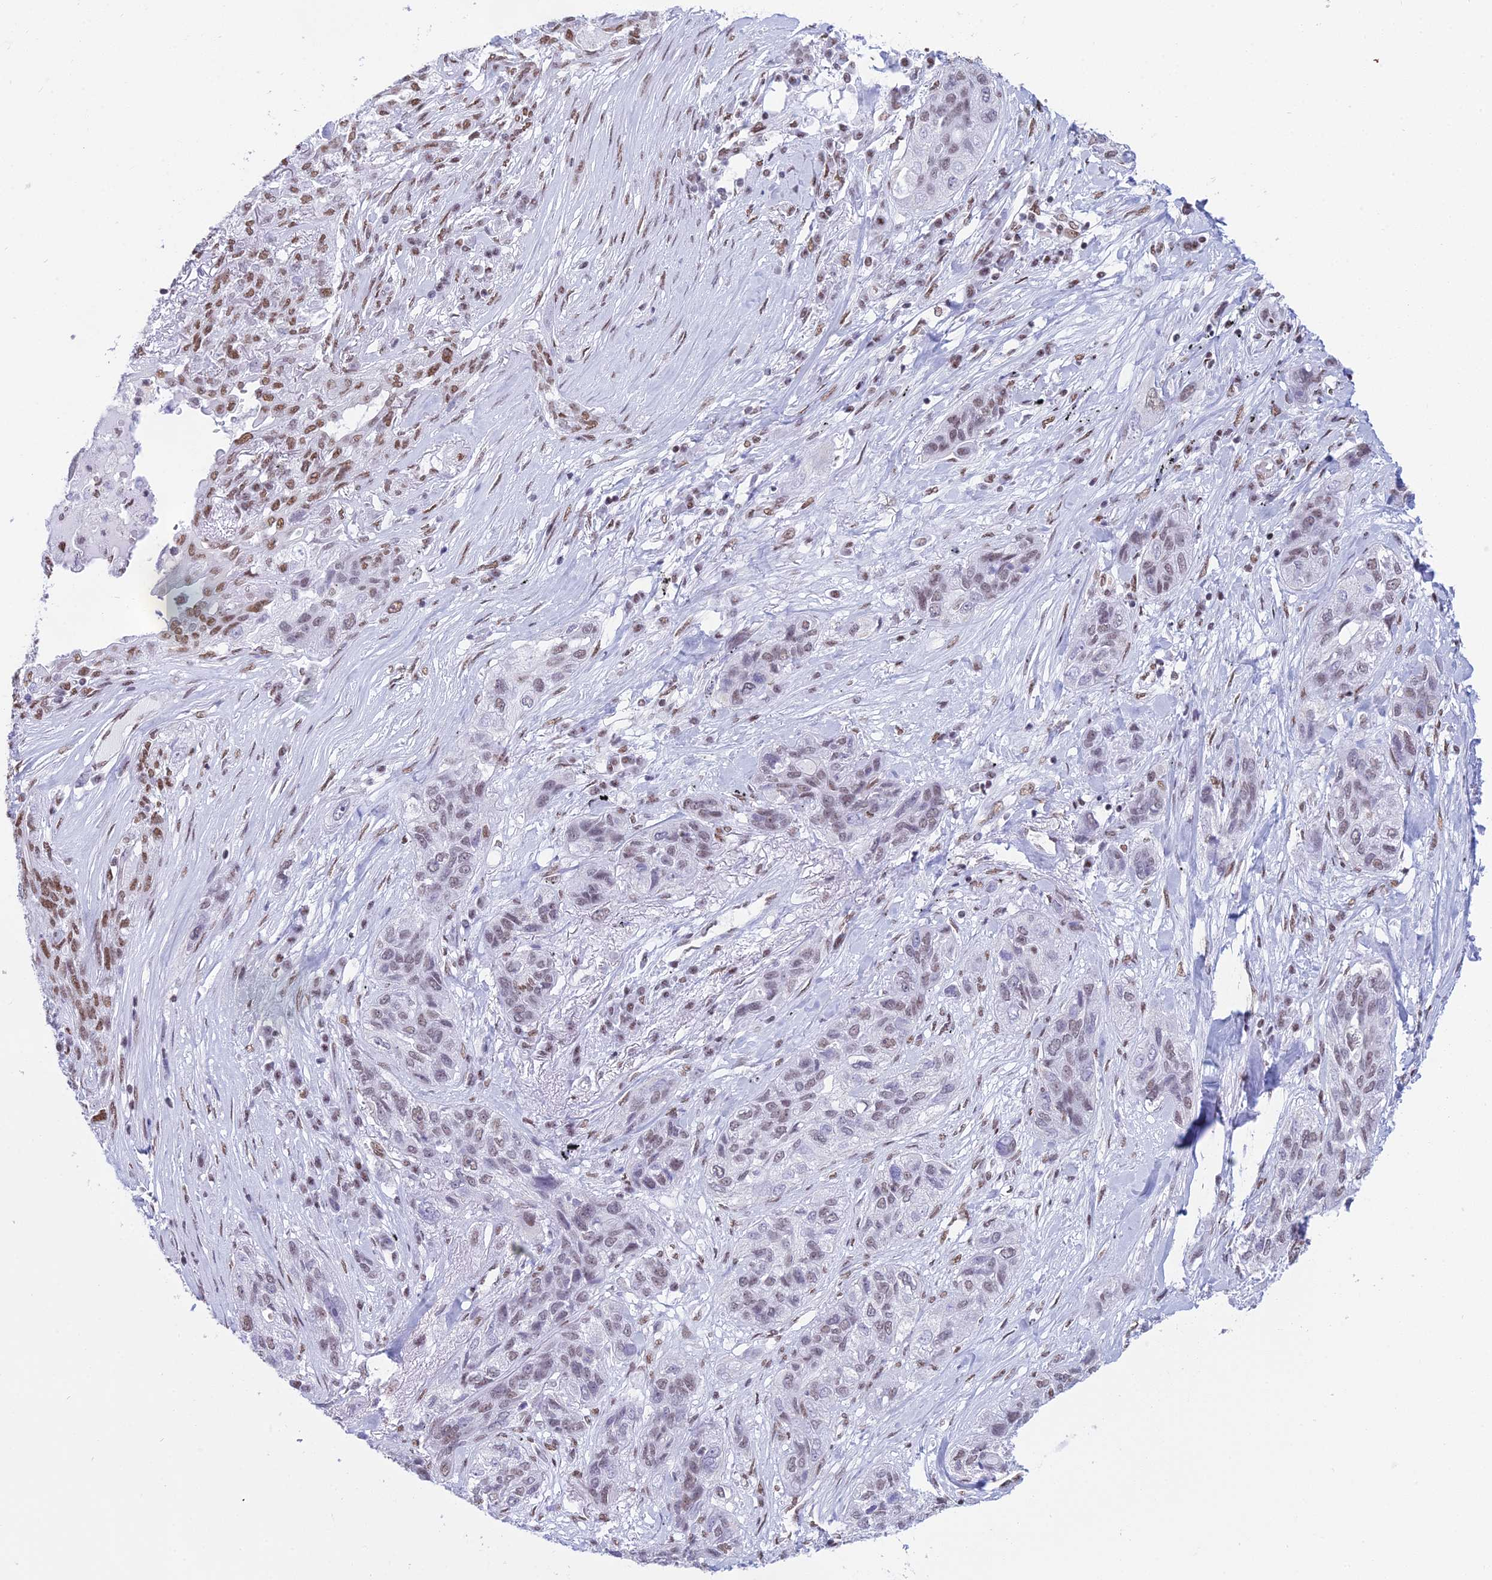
{"staining": {"intensity": "weak", "quantity": ">75%", "location": "nuclear"}, "tissue": "lung cancer", "cell_type": "Tumor cells", "image_type": "cancer", "snomed": [{"axis": "morphology", "description": "Squamous cell carcinoma, NOS"}, {"axis": "topography", "description": "Lung"}], "caption": "IHC (DAB) staining of human lung cancer reveals weak nuclear protein expression in about >75% of tumor cells.", "gene": "CDC26", "patient": {"sex": "female", "age": 70}}